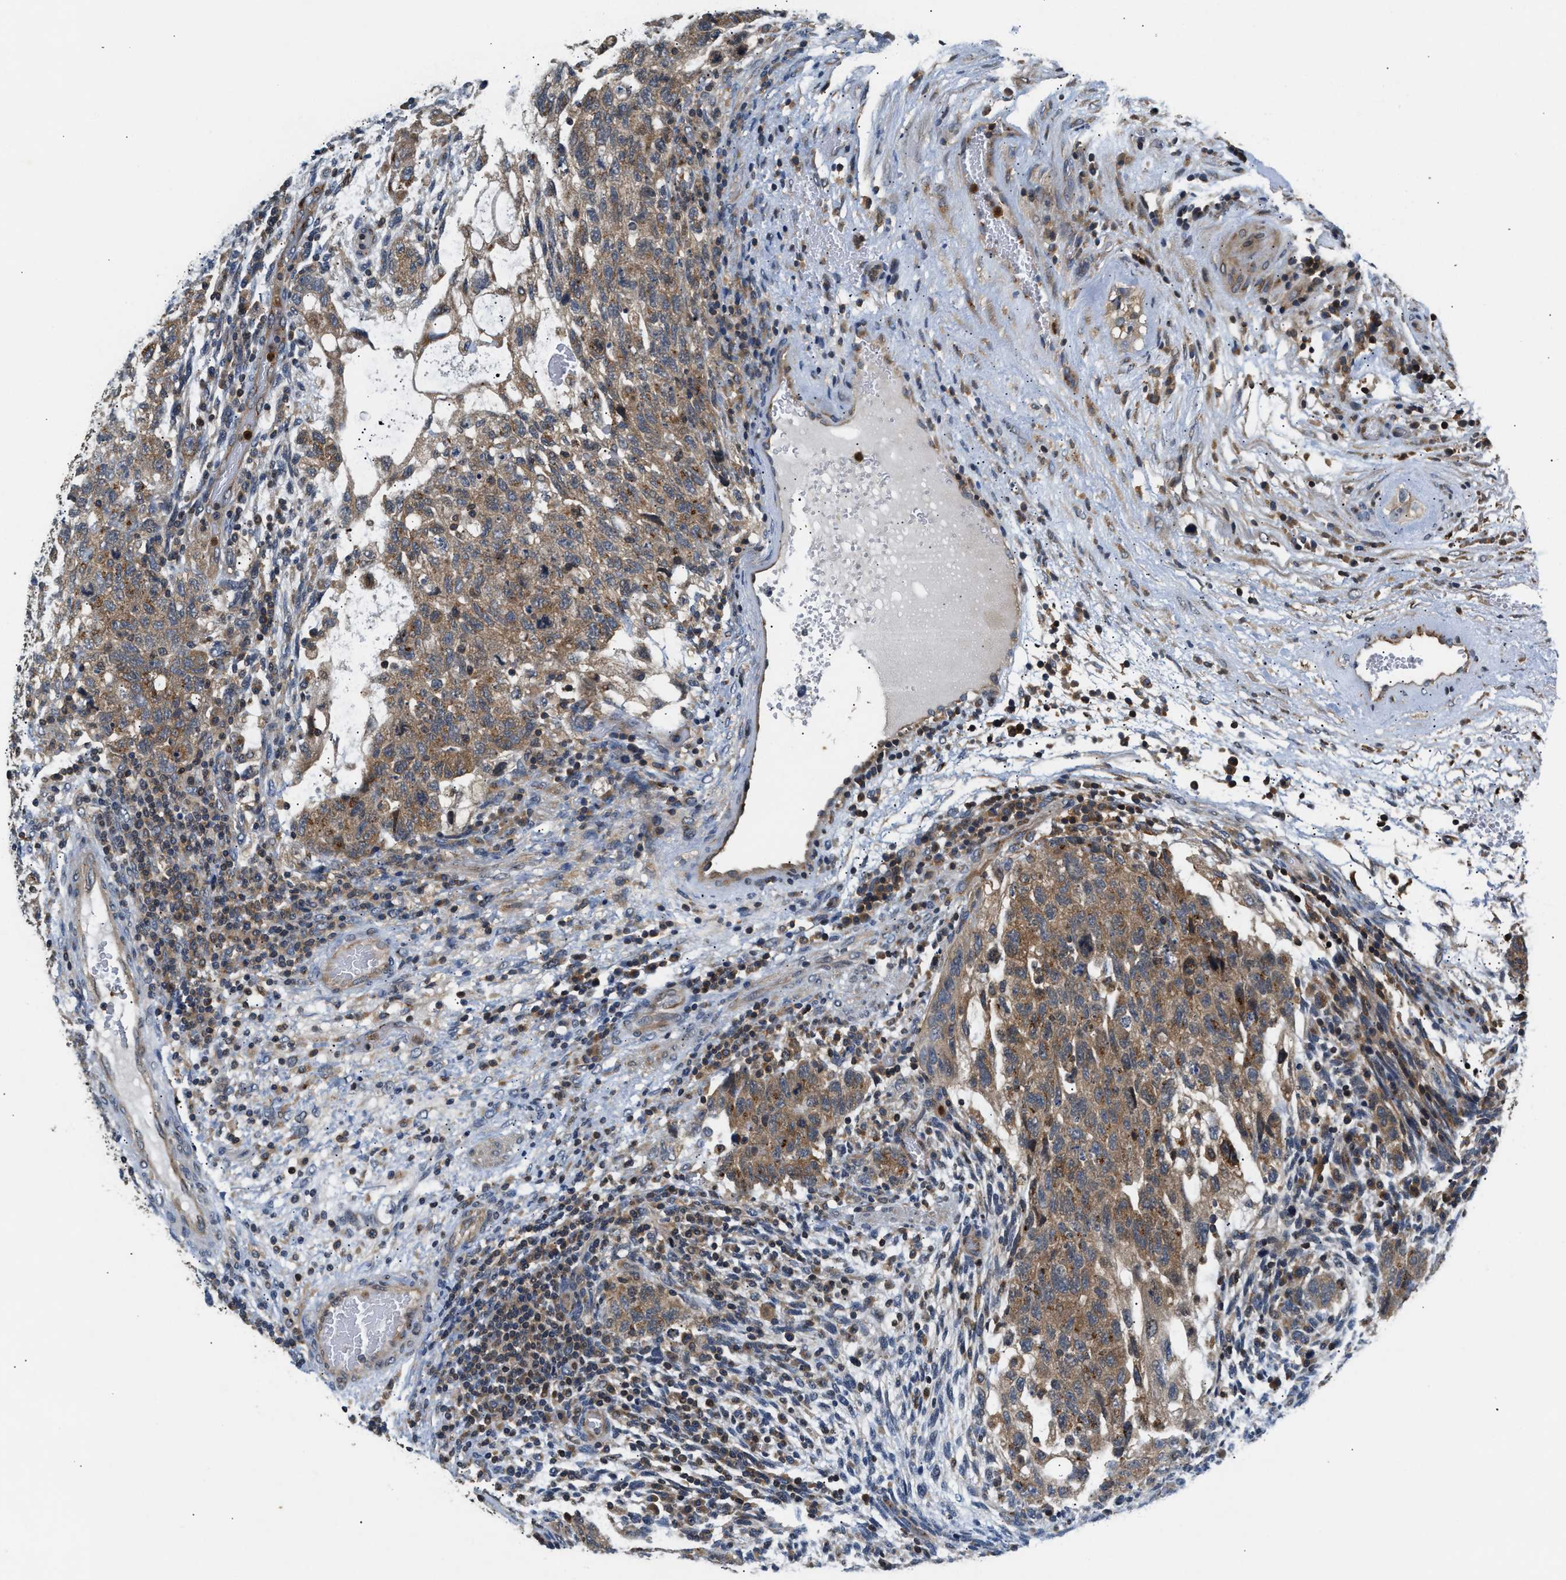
{"staining": {"intensity": "moderate", "quantity": ">75%", "location": "cytoplasmic/membranous"}, "tissue": "testis cancer", "cell_type": "Tumor cells", "image_type": "cancer", "snomed": [{"axis": "morphology", "description": "Normal tissue, NOS"}, {"axis": "morphology", "description": "Carcinoma, Embryonal, NOS"}, {"axis": "topography", "description": "Testis"}], "caption": "Protein staining reveals moderate cytoplasmic/membranous expression in approximately >75% of tumor cells in testis cancer.", "gene": "CHUK", "patient": {"sex": "male", "age": 36}}